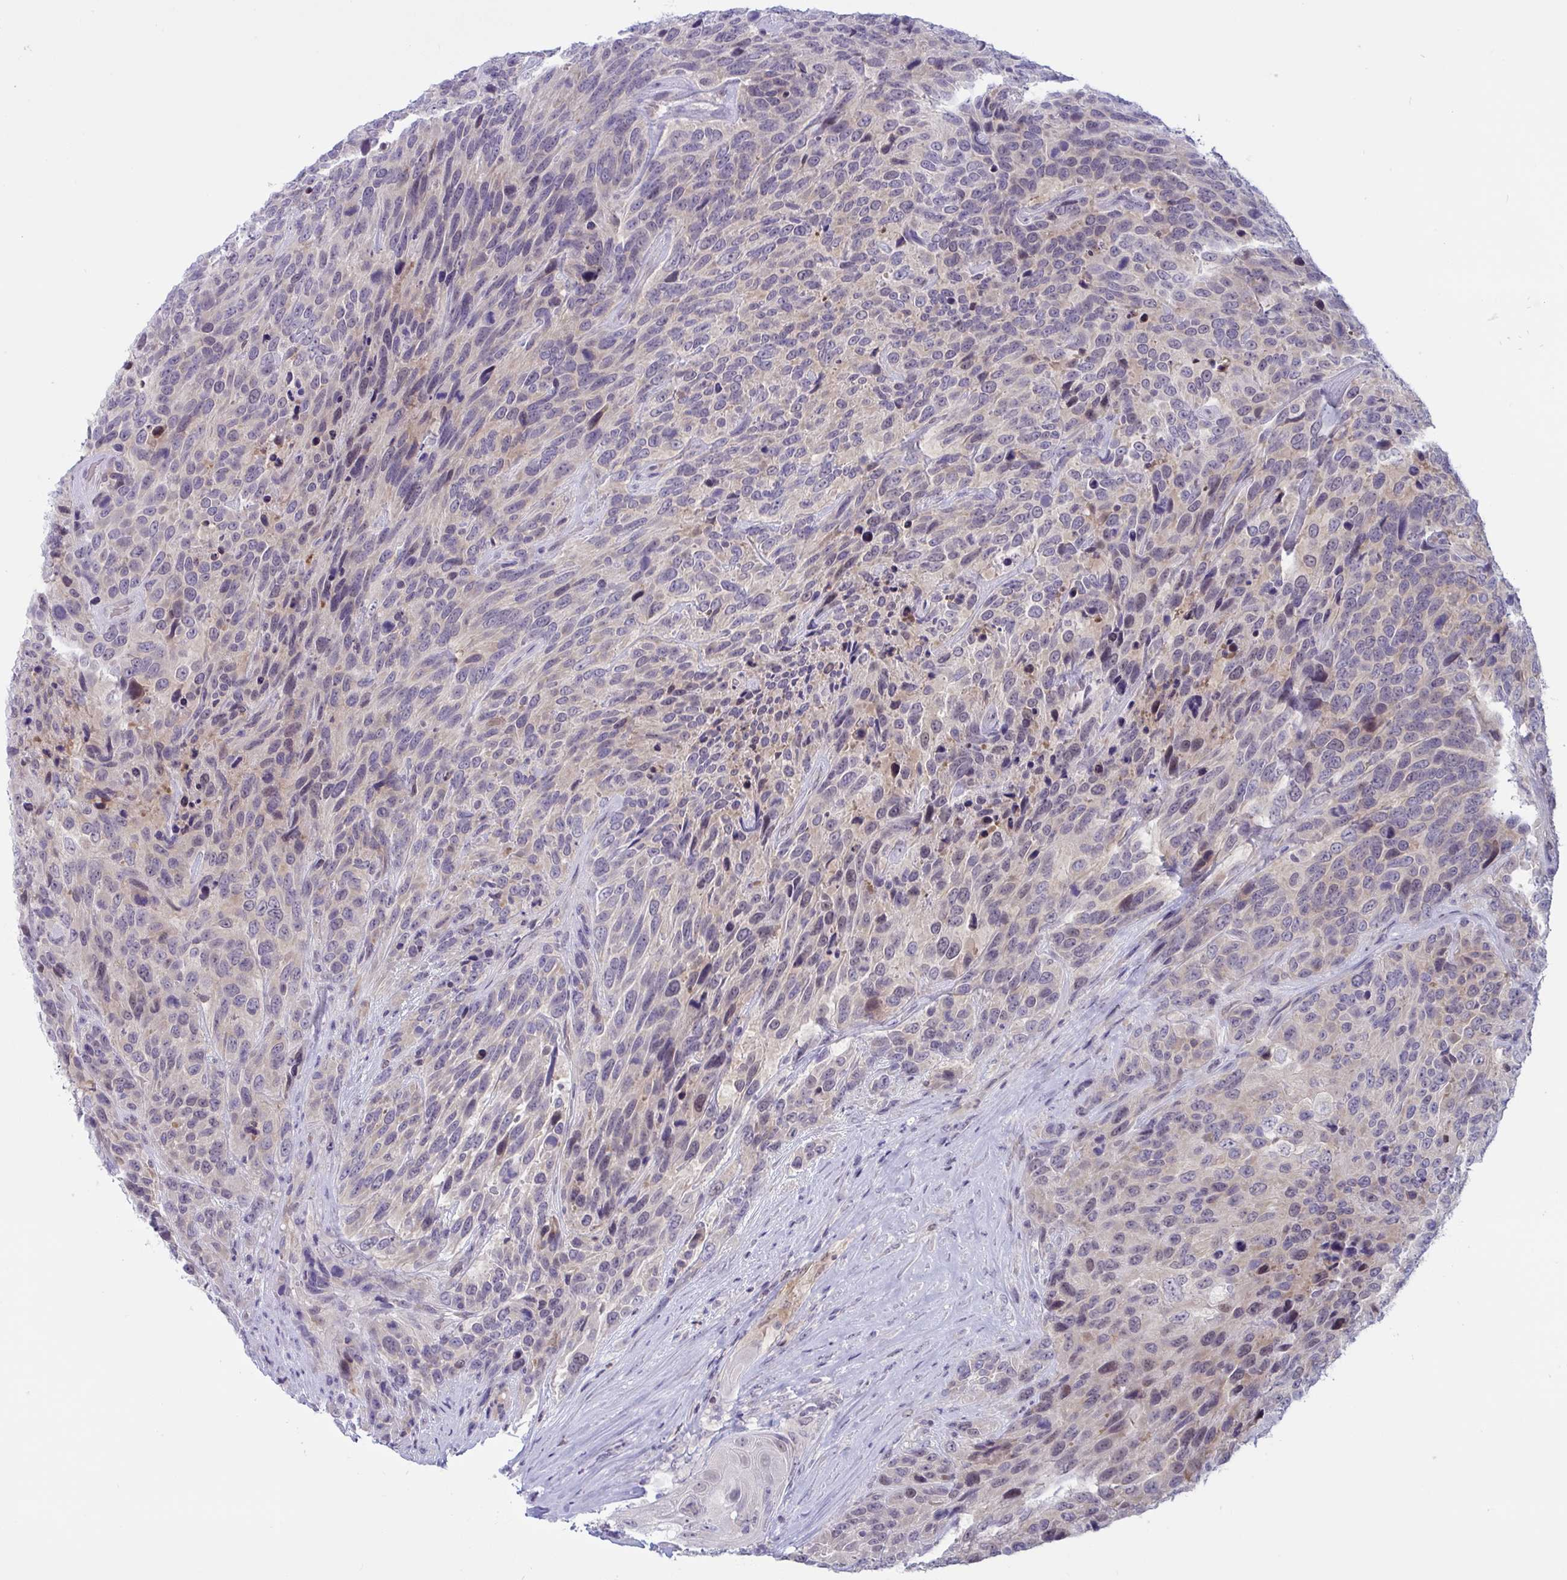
{"staining": {"intensity": "weak", "quantity": "<25%", "location": "cytoplasmic/membranous"}, "tissue": "urothelial cancer", "cell_type": "Tumor cells", "image_type": "cancer", "snomed": [{"axis": "morphology", "description": "Urothelial carcinoma, High grade"}, {"axis": "topography", "description": "Urinary bladder"}], "caption": "Tumor cells show no significant expression in high-grade urothelial carcinoma.", "gene": "TSN", "patient": {"sex": "female", "age": 70}}